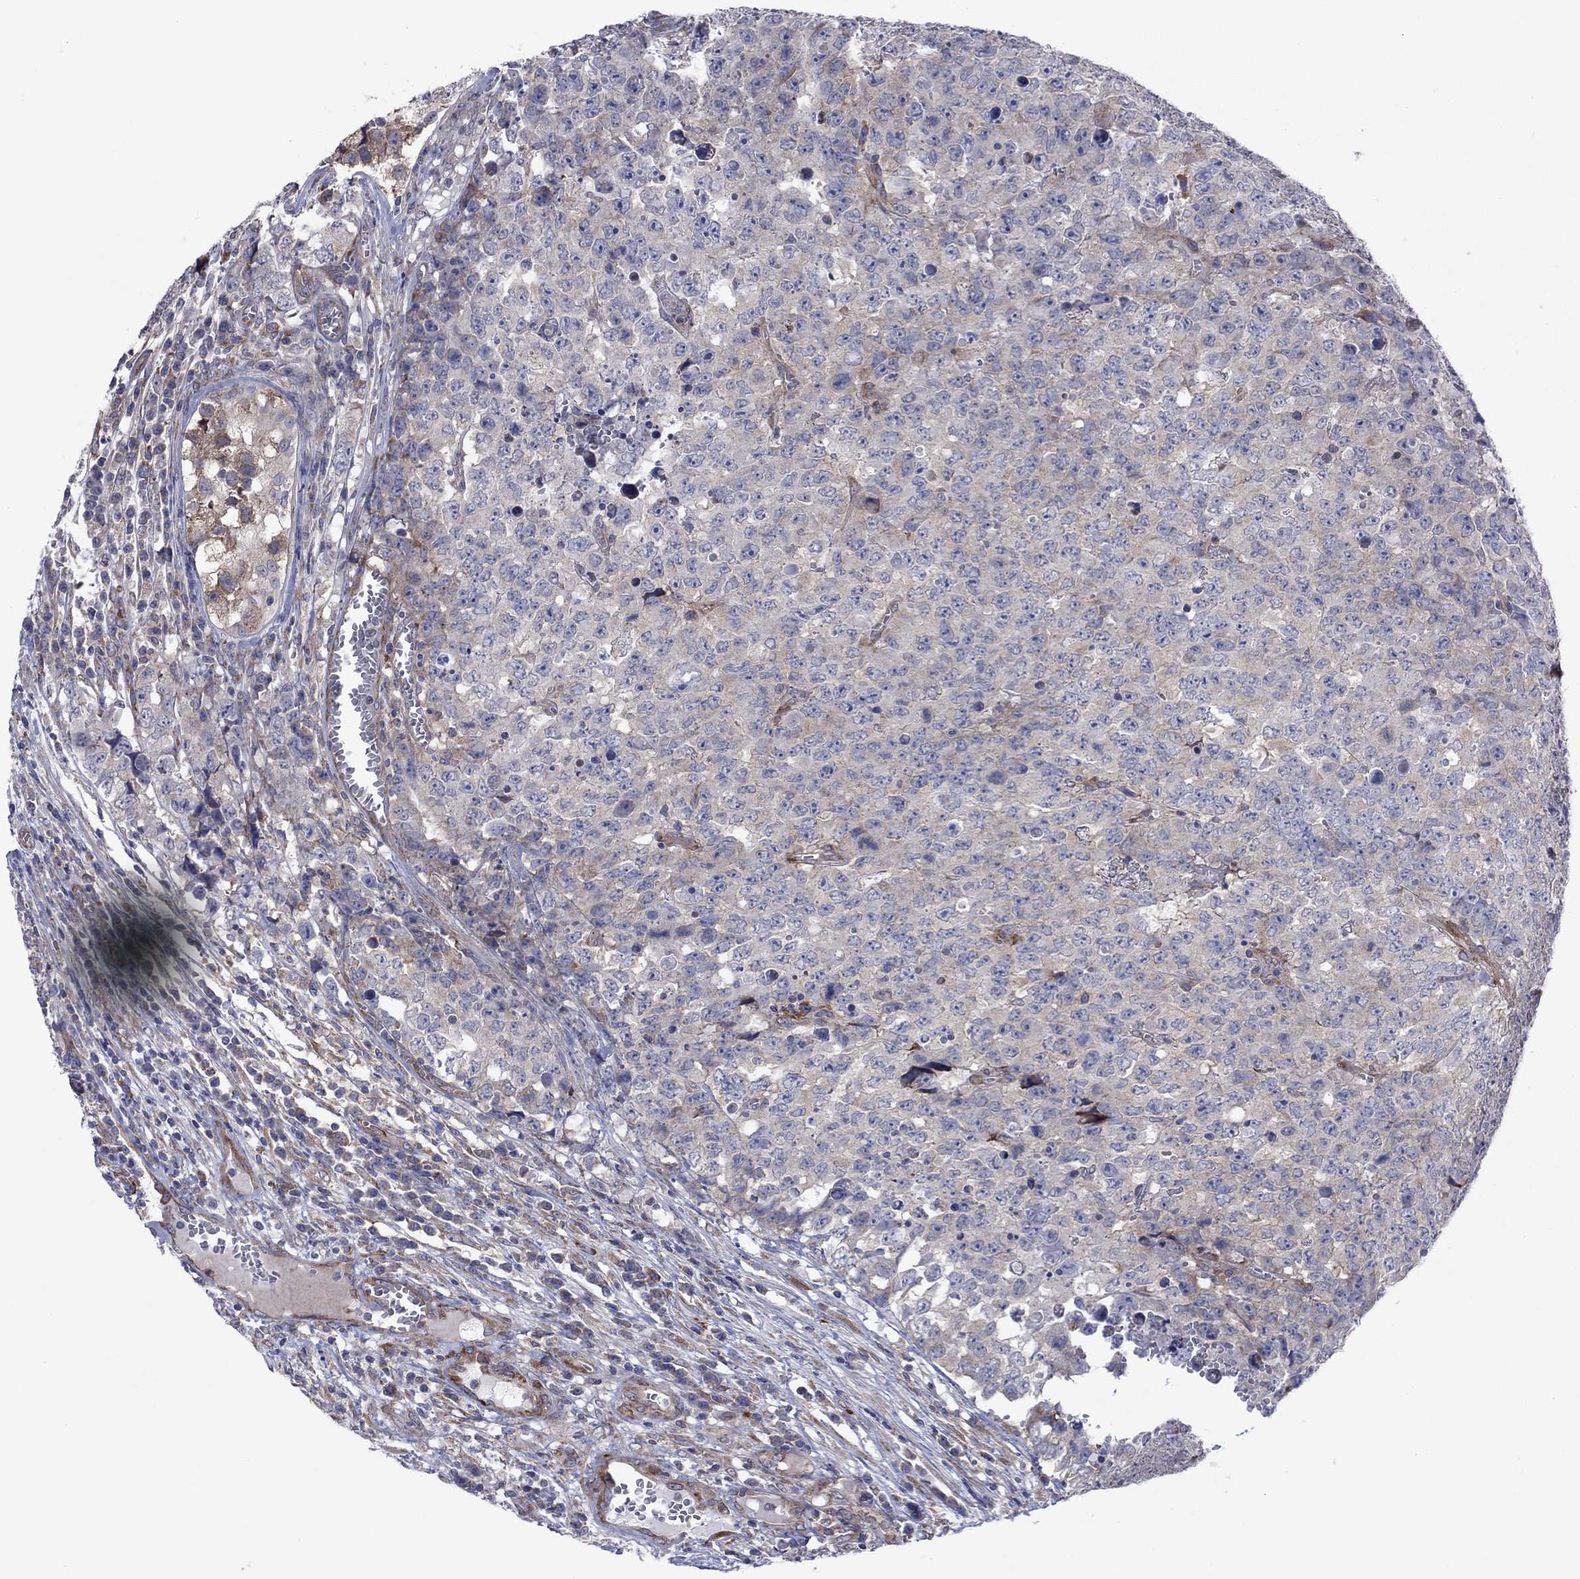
{"staining": {"intensity": "weak", "quantity": "<25%", "location": "cytoplasmic/membranous"}, "tissue": "testis cancer", "cell_type": "Tumor cells", "image_type": "cancer", "snomed": [{"axis": "morphology", "description": "Carcinoma, Embryonal, NOS"}, {"axis": "topography", "description": "Testis"}], "caption": "Immunohistochemical staining of human embryonal carcinoma (testis) demonstrates no significant staining in tumor cells.", "gene": "GPR155", "patient": {"sex": "male", "age": 23}}